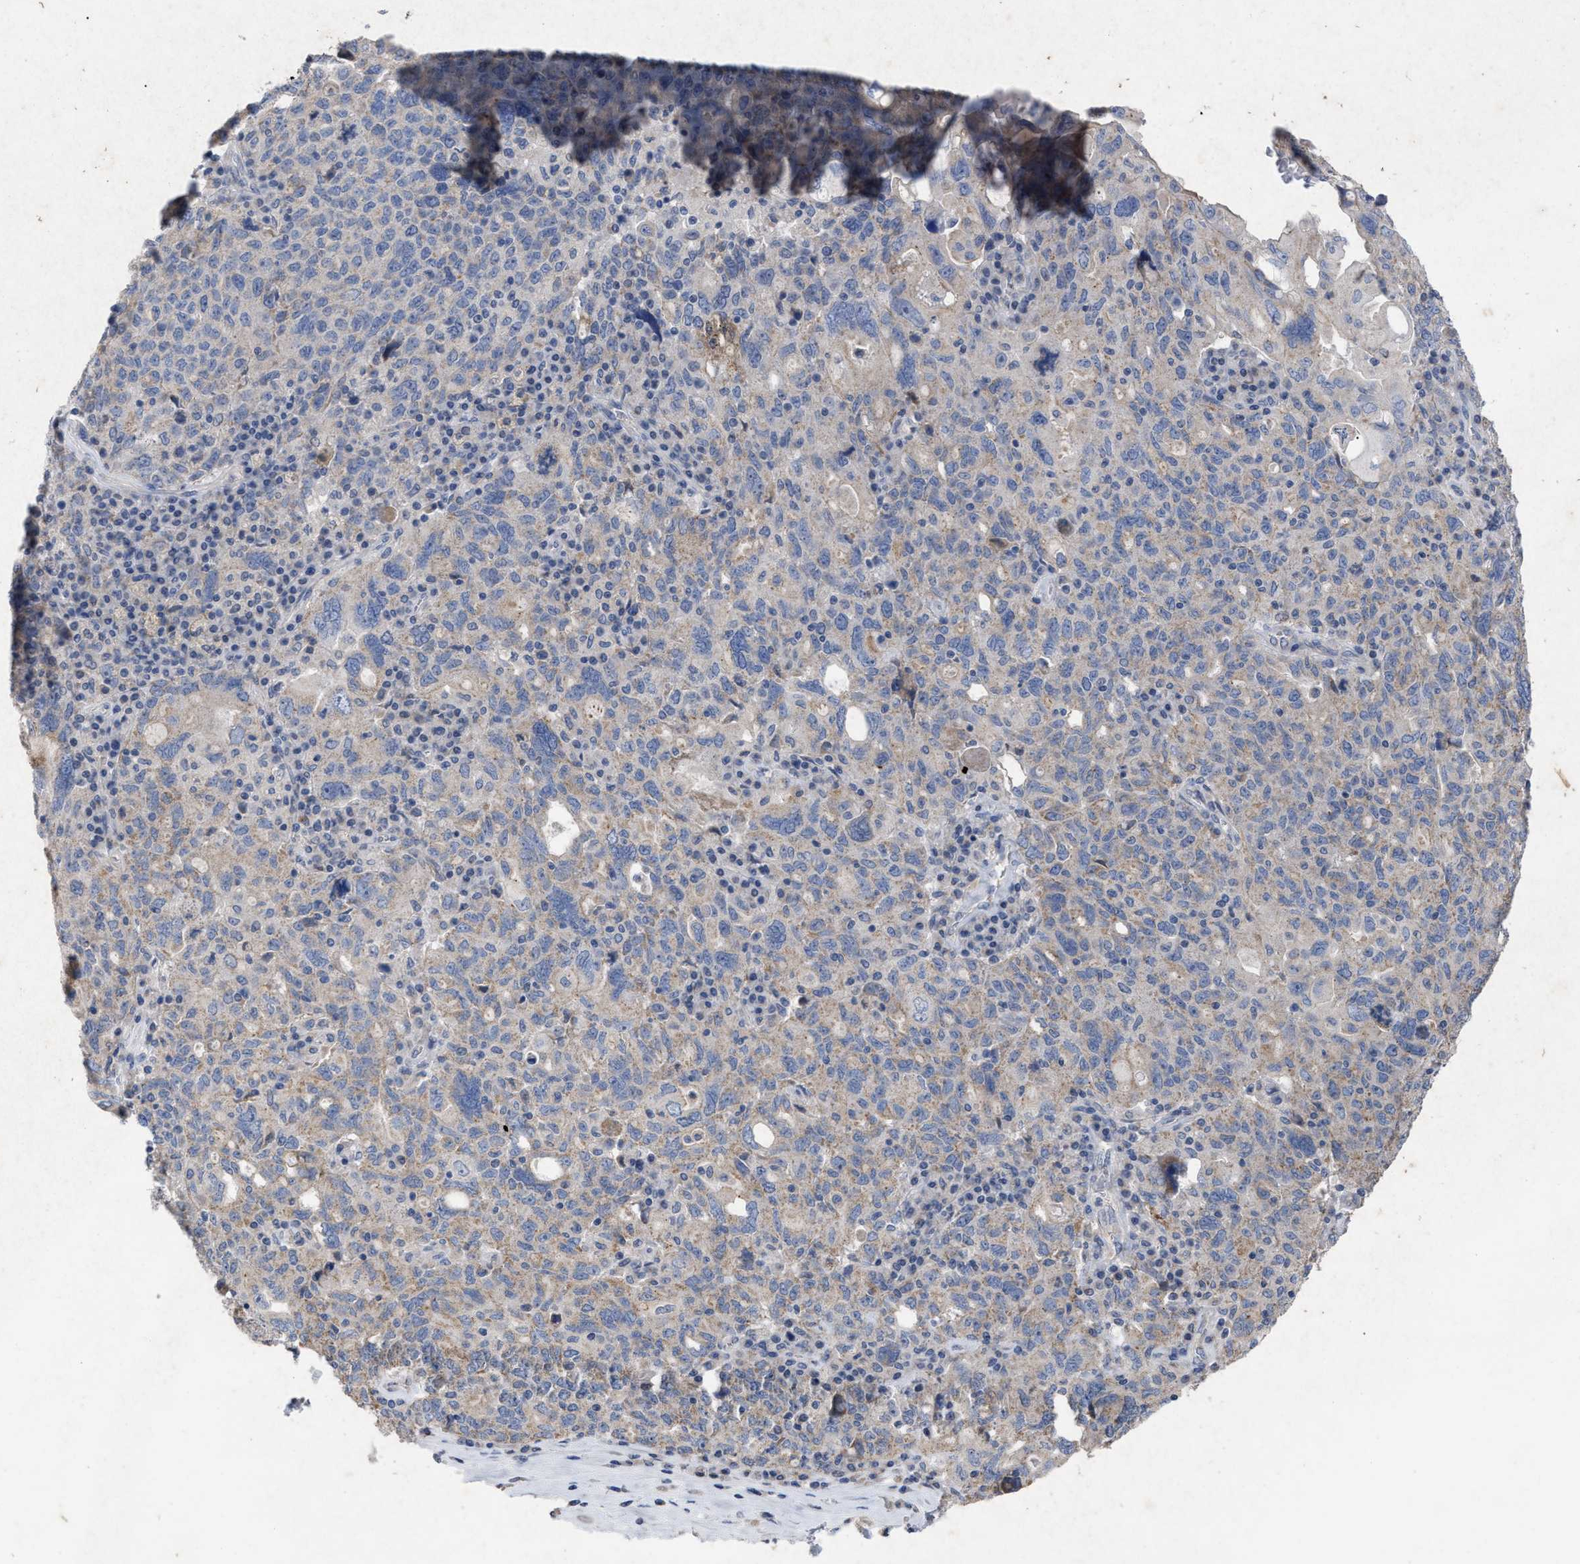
{"staining": {"intensity": "weak", "quantity": "25%-75%", "location": "cytoplasmic/membranous"}, "tissue": "ovarian cancer", "cell_type": "Tumor cells", "image_type": "cancer", "snomed": [{"axis": "morphology", "description": "Carcinoma, endometroid"}, {"axis": "topography", "description": "Ovary"}], "caption": "Ovarian endometroid carcinoma stained with a brown dye shows weak cytoplasmic/membranous positive expression in approximately 25%-75% of tumor cells.", "gene": "VIP", "patient": {"sex": "female", "age": 62}}